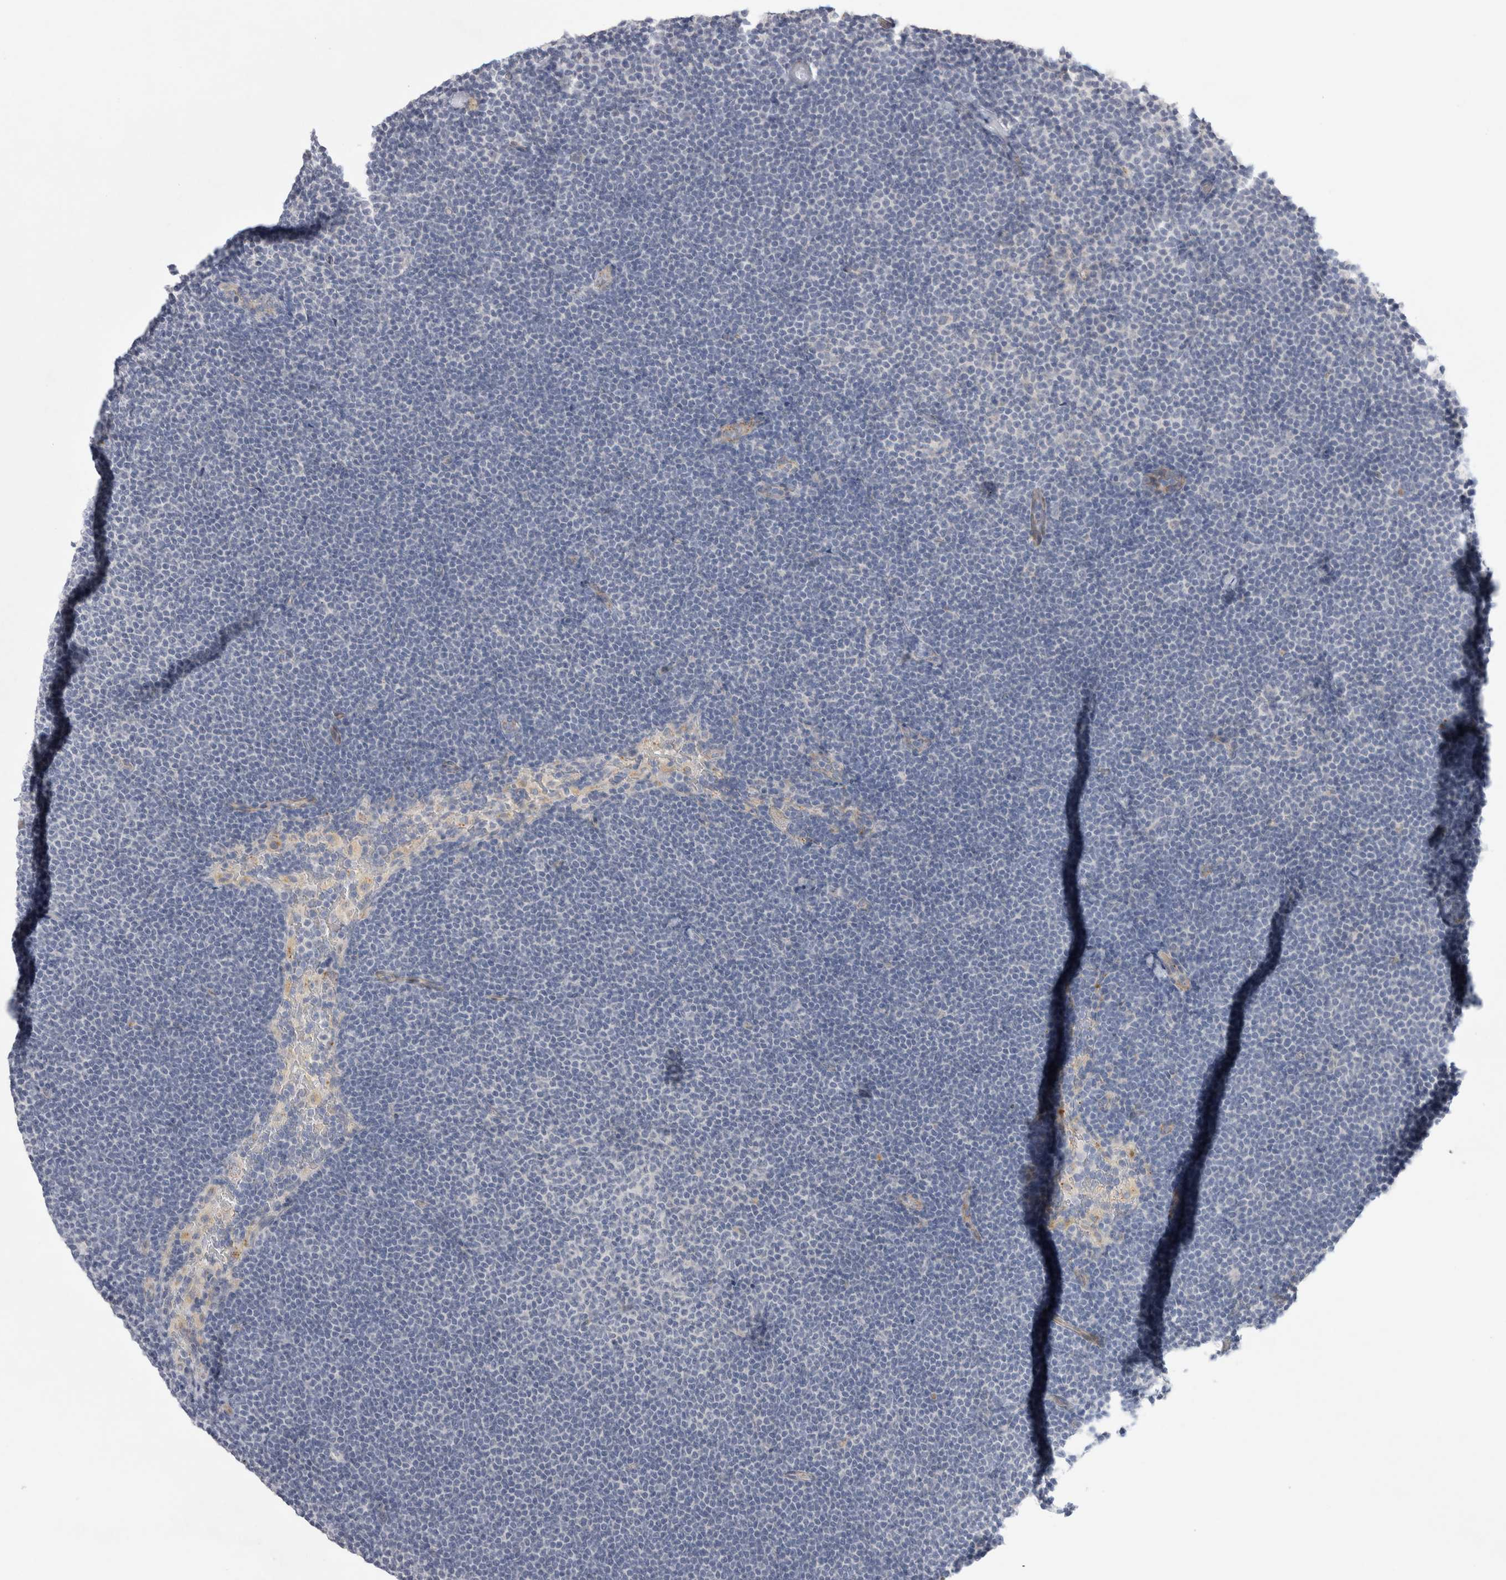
{"staining": {"intensity": "negative", "quantity": "none", "location": "none"}, "tissue": "lymphoma", "cell_type": "Tumor cells", "image_type": "cancer", "snomed": [{"axis": "morphology", "description": "Malignant lymphoma, non-Hodgkin's type, Low grade"}, {"axis": "topography", "description": "Lymph node"}], "caption": "Lymphoma was stained to show a protein in brown. There is no significant staining in tumor cells.", "gene": "GAA", "patient": {"sex": "female", "age": 53}}